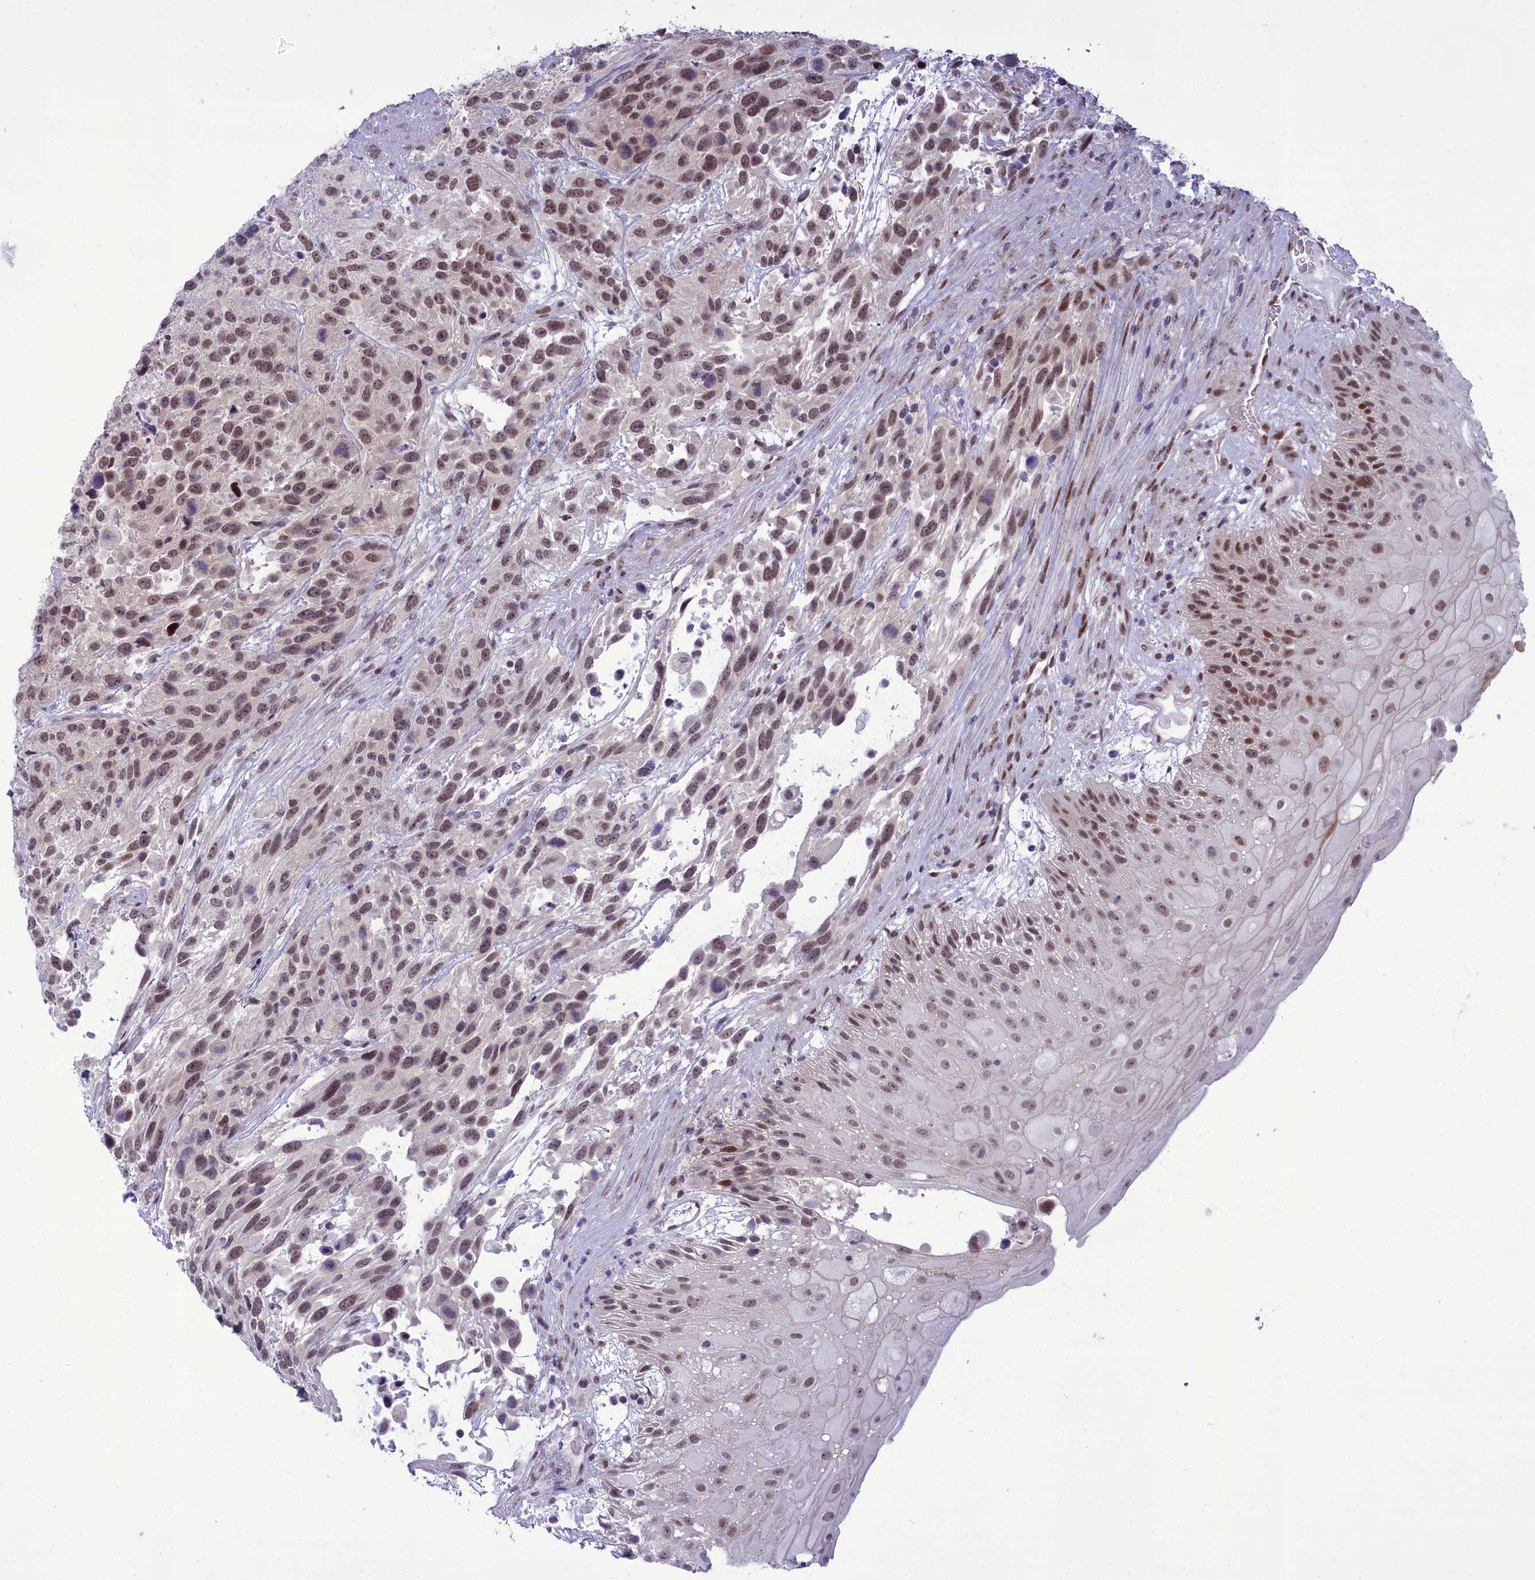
{"staining": {"intensity": "moderate", "quantity": ">75%", "location": "nuclear"}, "tissue": "urothelial cancer", "cell_type": "Tumor cells", "image_type": "cancer", "snomed": [{"axis": "morphology", "description": "Urothelial carcinoma, High grade"}, {"axis": "topography", "description": "Urinary bladder"}], "caption": "A brown stain labels moderate nuclear positivity of a protein in urothelial cancer tumor cells.", "gene": "CEACAM19", "patient": {"sex": "female", "age": 70}}